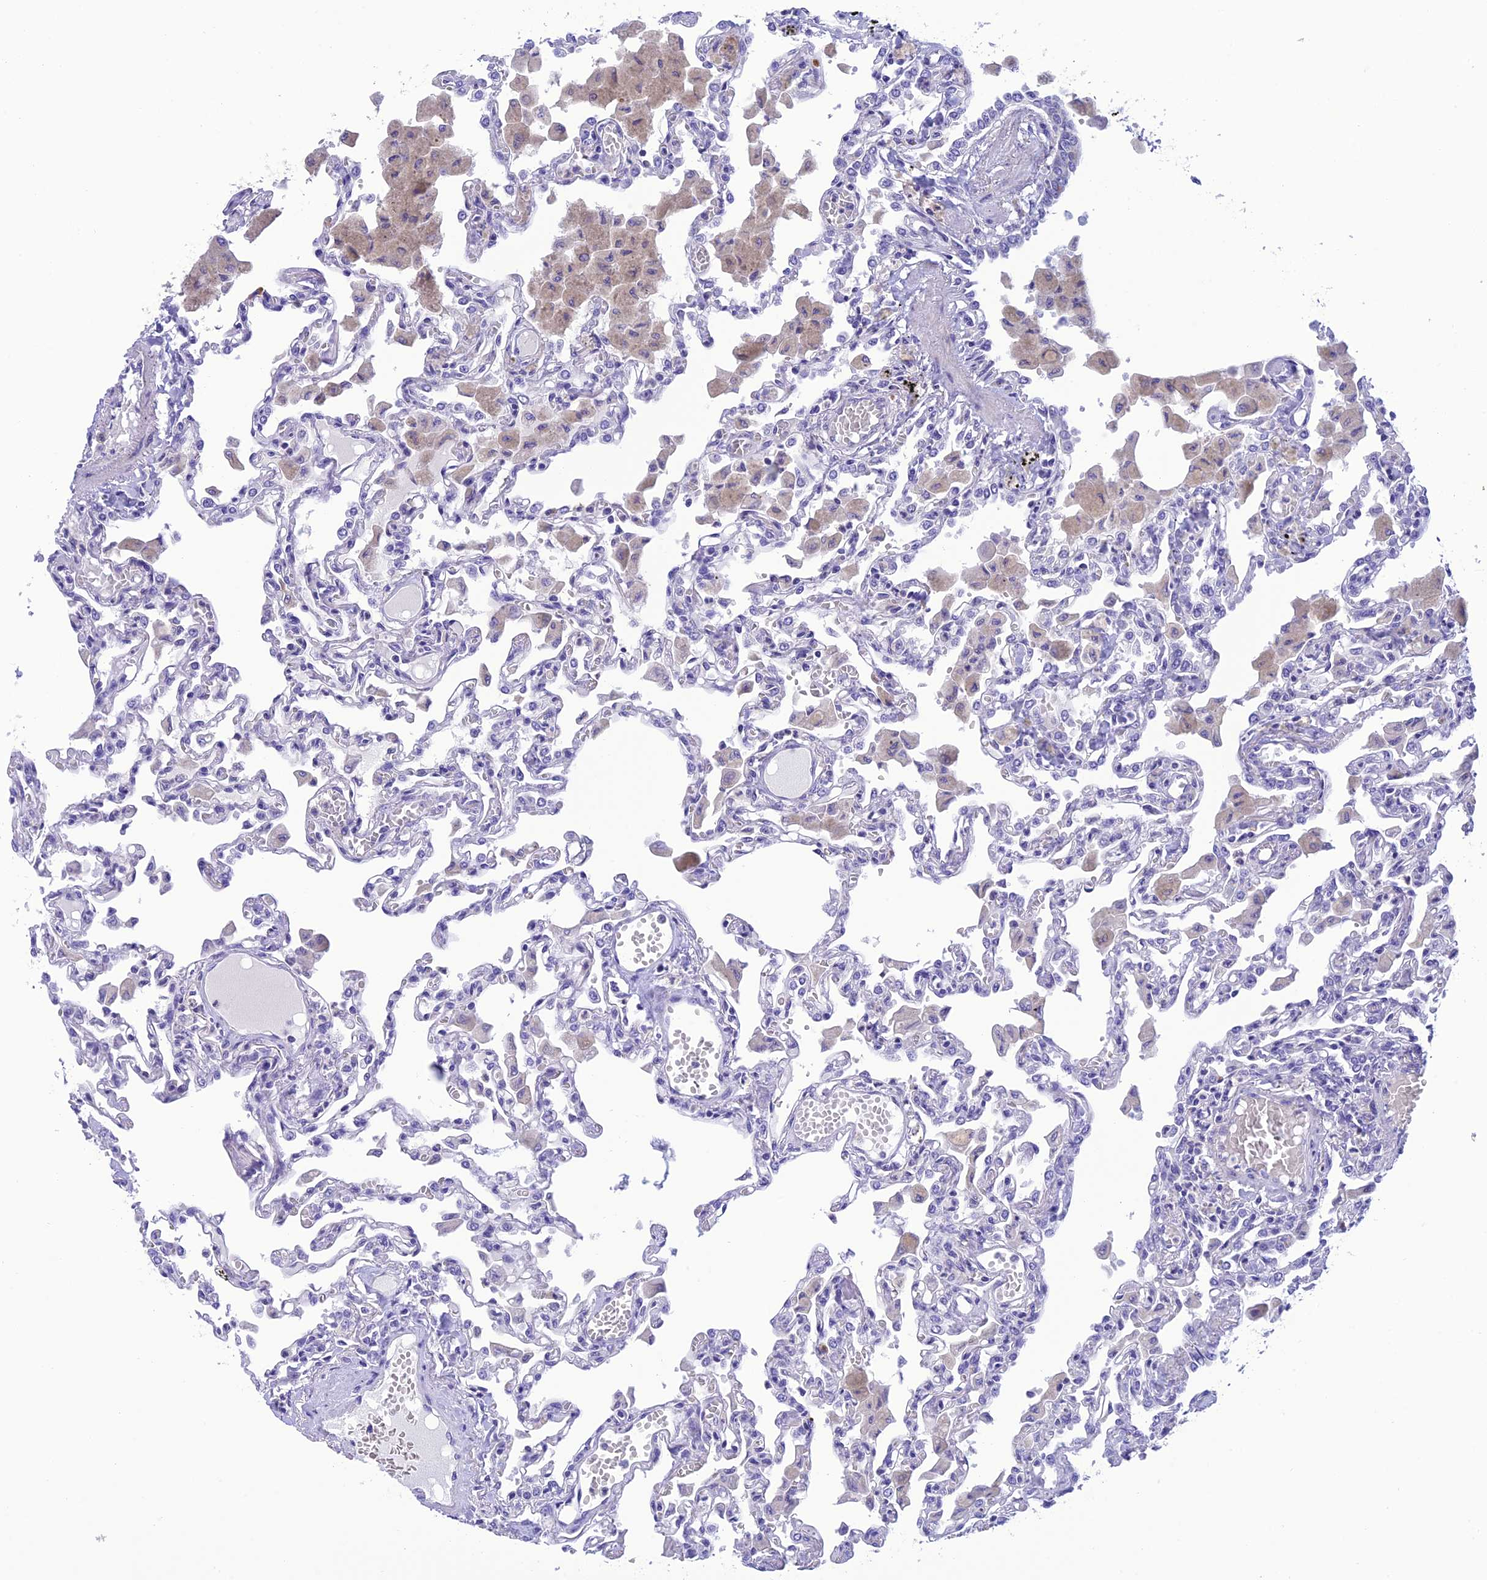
{"staining": {"intensity": "negative", "quantity": "none", "location": "none"}, "tissue": "lung", "cell_type": "Alveolar cells", "image_type": "normal", "snomed": [{"axis": "morphology", "description": "Normal tissue, NOS"}, {"axis": "topography", "description": "Bronchus"}, {"axis": "topography", "description": "Lung"}], "caption": "Immunohistochemical staining of normal lung displays no significant expression in alveolar cells. Nuclei are stained in blue.", "gene": "C17orf67", "patient": {"sex": "female", "age": 49}}